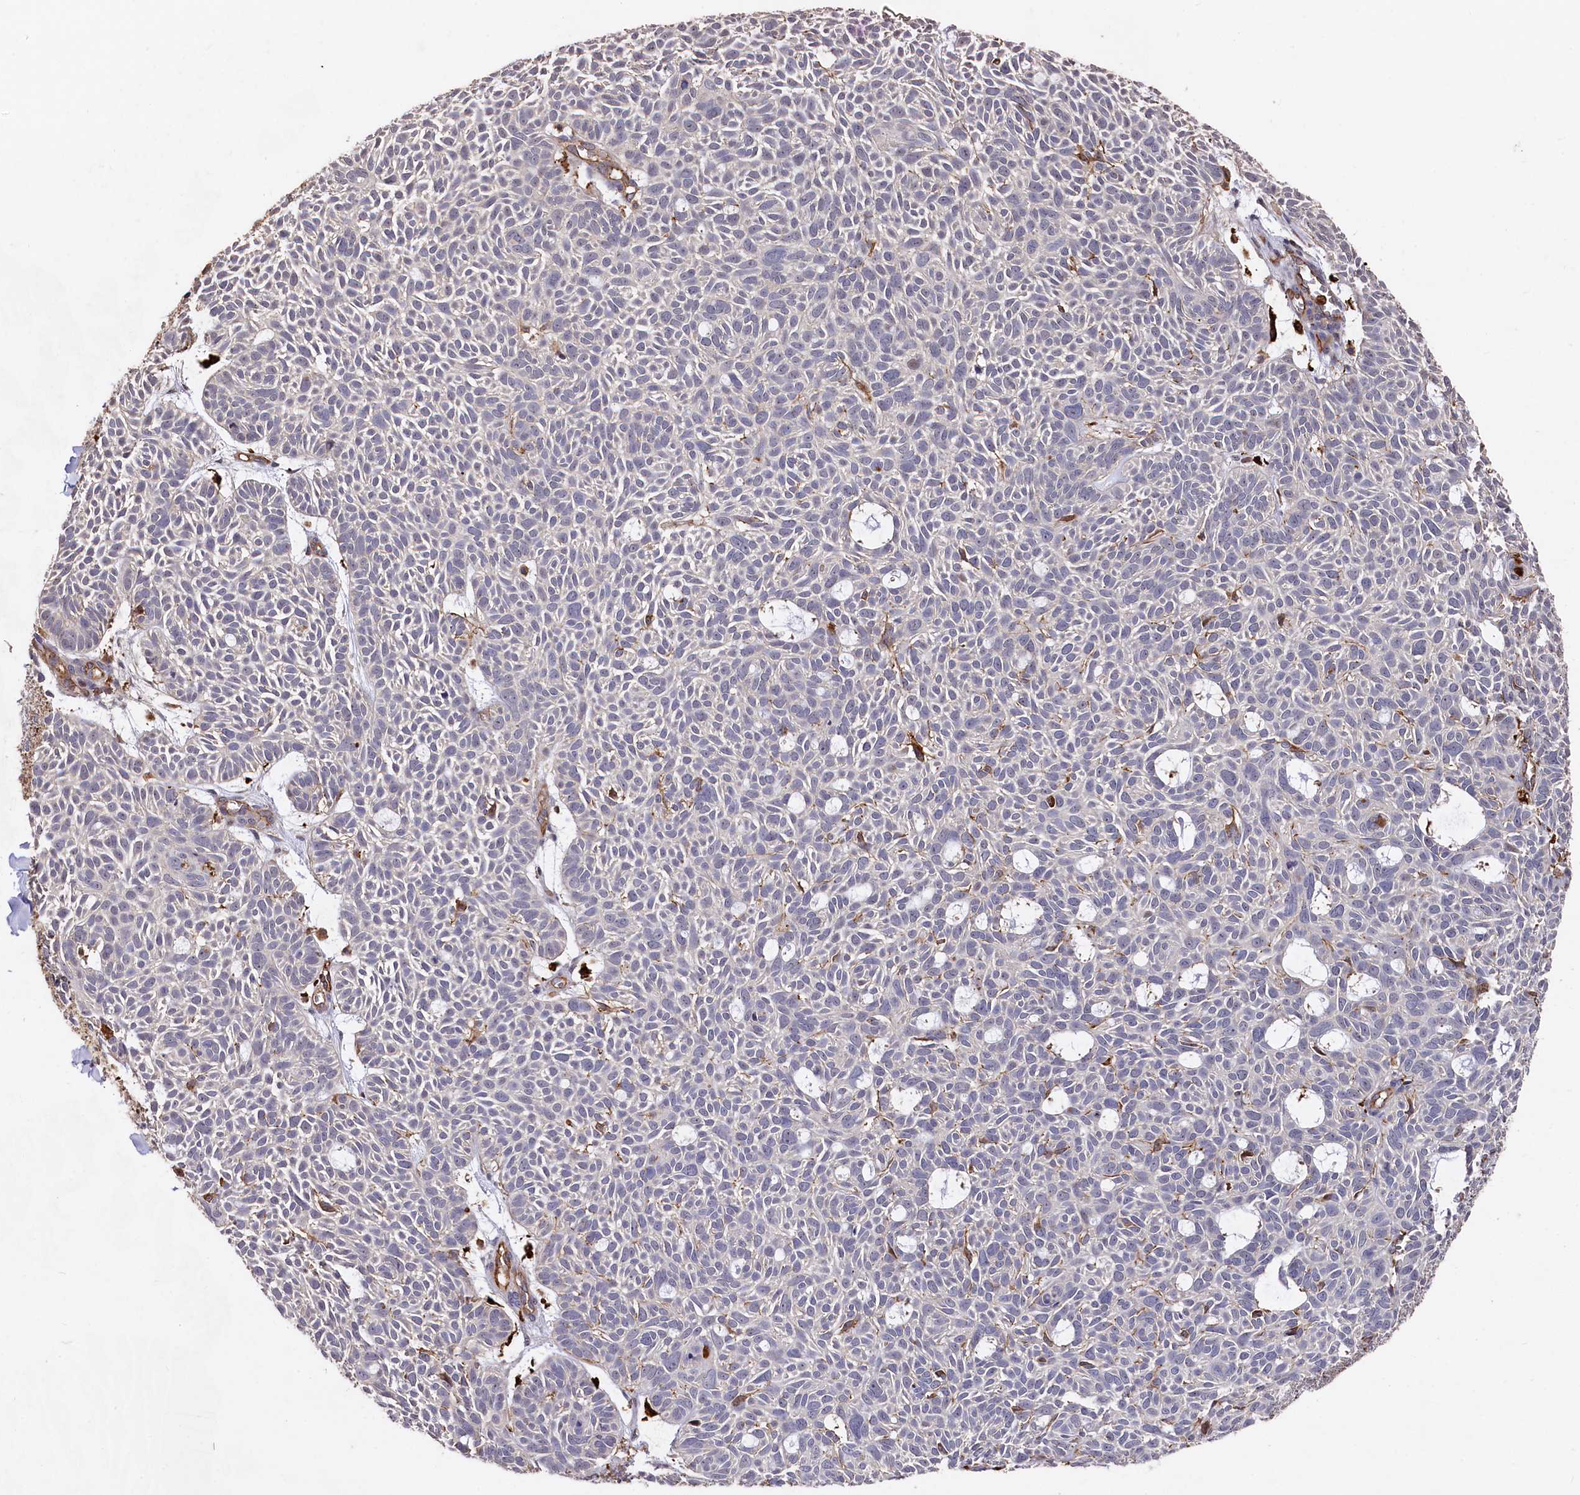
{"staining": {"intensity": "negative", "quantity": "none", "location": "none"}, "tissue": "skin cancer", "cell_type": "Tumor cells", "image_type": "cancer", "snomed": [{"axis": "morphology", "description": "Basal cell carcinoma"}, {"axis": "topography", "description": "Skin"}], "caption": "Tumor cells show no significant protein positivity in basal cell carcinoma (skin).", "gene": "PLEKHO2", "patient": {"sex": "male", "age": 69}}